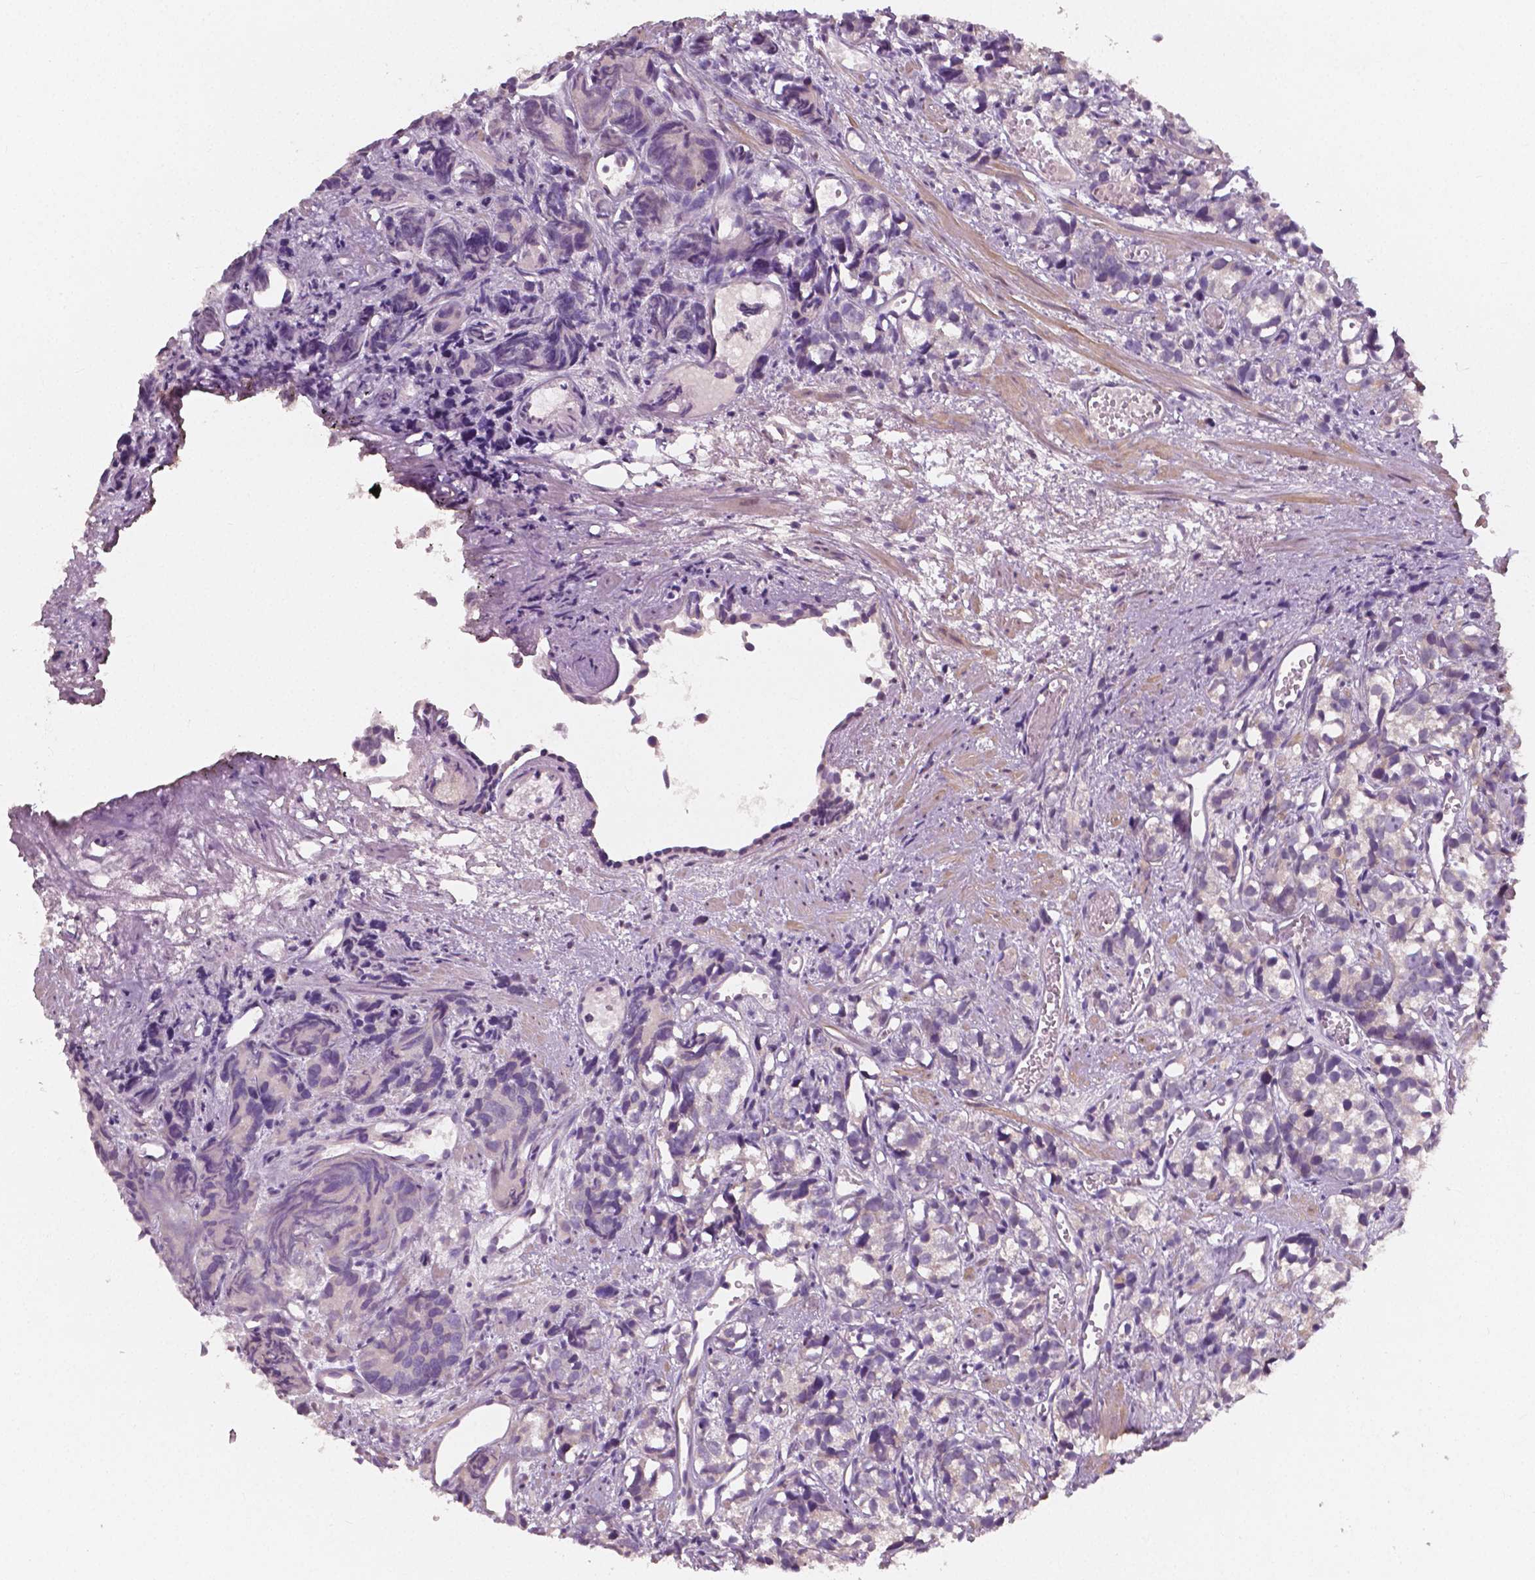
{"staining": {"intensity": "negative", "quantity": "none", "location": "none"}, "tissue": "prostate cancer", "cell_type": "Tumor cells", "image_type": "cancer", "snomed": [{"axis": "morphology", "description": "Adenocarcinoma, High grade"}, {"axis": "topography", "description": "Prostate"}], "caption": "This is a image of IHC staining of prostate cancer, which shows no staining in tumor cells.", "gene": "LSM14B", "patient": {"sex": "male", "age": 77}}